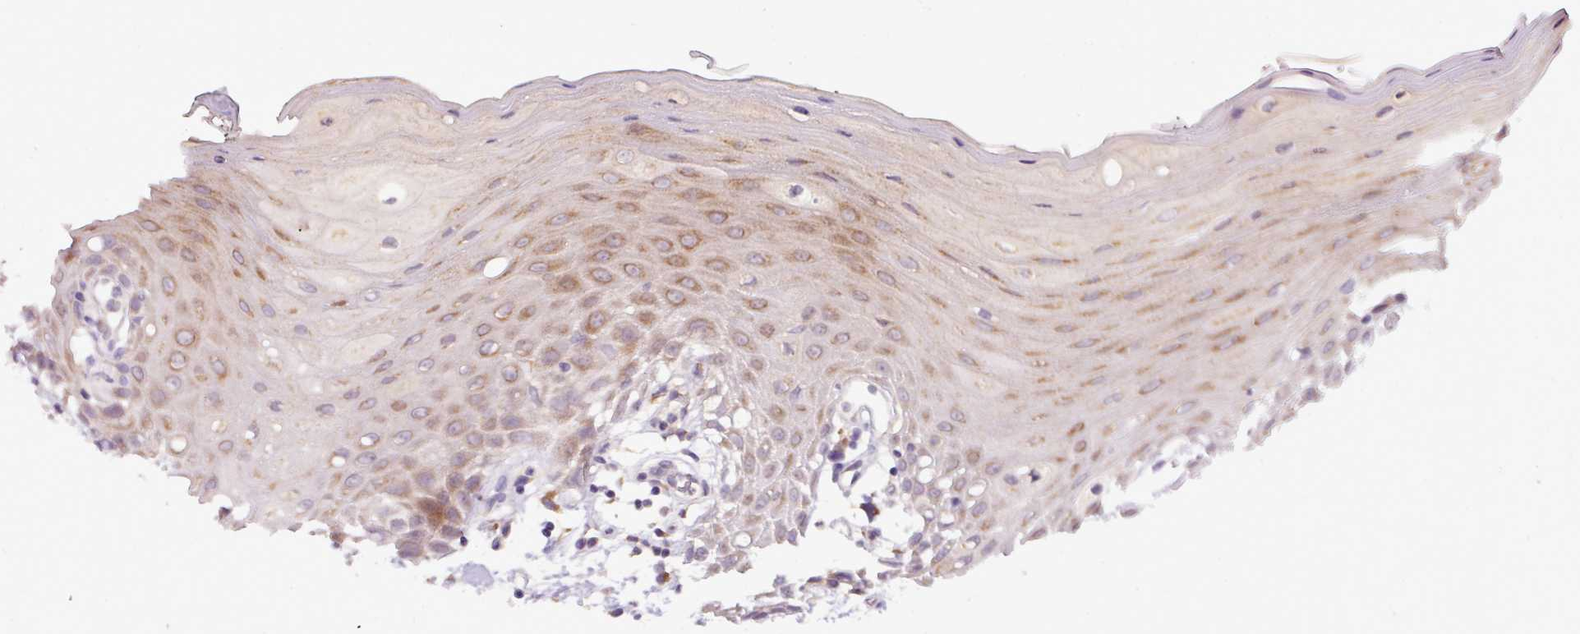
{"staining": {"intensity": "moderate", "quantity": "25%-75%", "location": "cytoplasmic/membranous"}, "tissue": "oral mucosa", "cell_type": "Squamous epithelial cells", "image_type": "normal", "snomed": [{"axis": "morphology", "description": "Normal tissue, NOS"}, {"axis": "topography", "description": "Oral tissue"}, {"axis": "topography", "description": "Tounge, NOS"}], "caption": "IHC micrograph of benign oral mucosa: human oral mucosa stained using immunohistochemistry exhibits medium levels of moderate protein expression localized specifically in the cytoplasmic/membranous of squamous epithelial cells, appearing as a cytoplasmic/membranous brown color.", "gene": "TM2D2", "patient": {"sex": "female", "age": 59}}